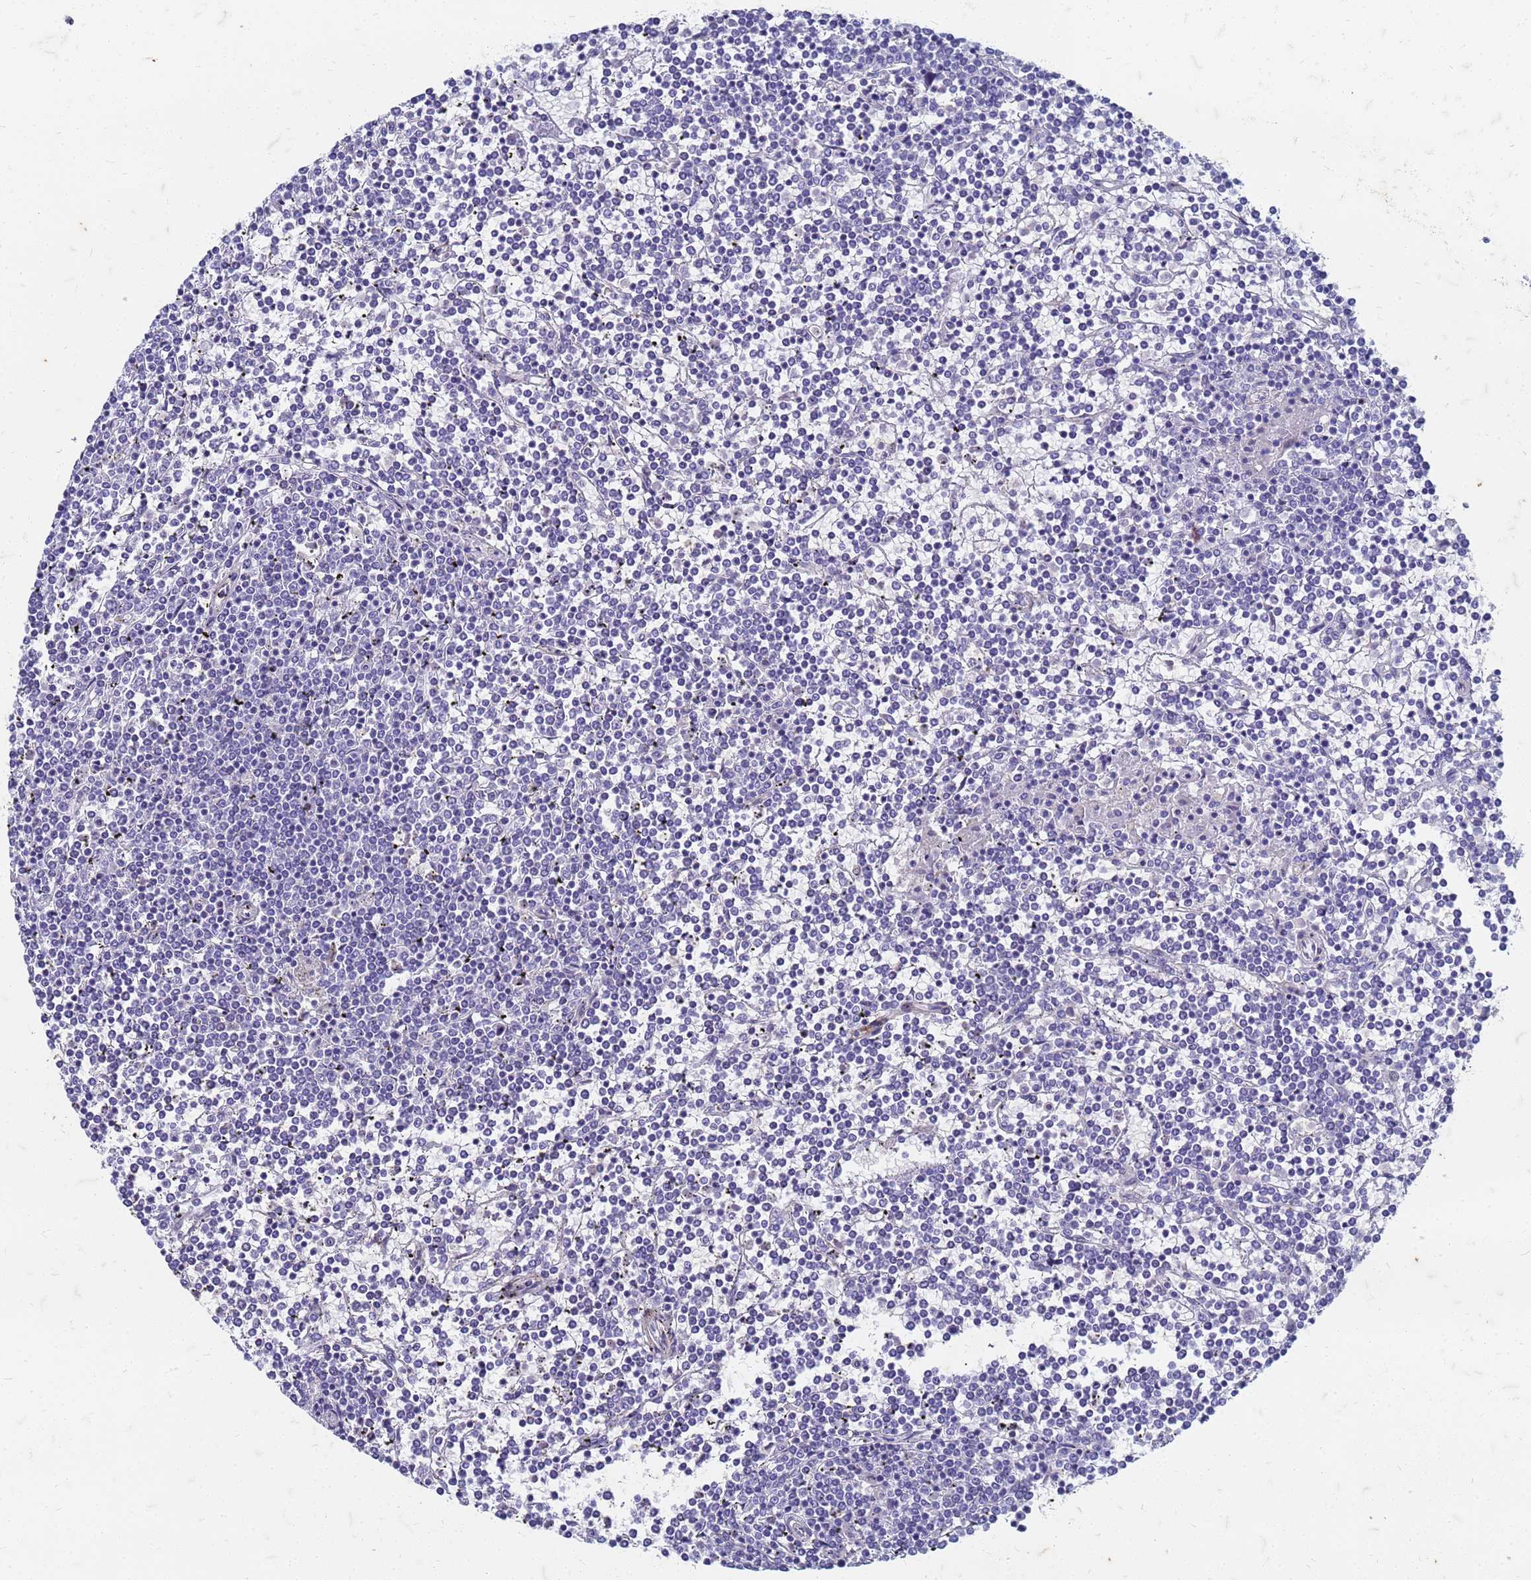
{"staining": {"intensity": "negative", "quantity": "none", "location": "none"}, "tissue": "lymphoma", "cell_type": "Tumor cells", "image_type": "cancer", "snomed": [{"axis": "morphology", "description": "Malignant lymphoma, non-Hodgkin's type, Low grade"}, {"axis": "topography", "description": "Spleen"}], "caption": "Lymphoma was stained to show a protein in brown. There is no significant positivity in tumor cells.", "gene": "TRIM64B", "patient": {"sex": "female", "age": 19}}